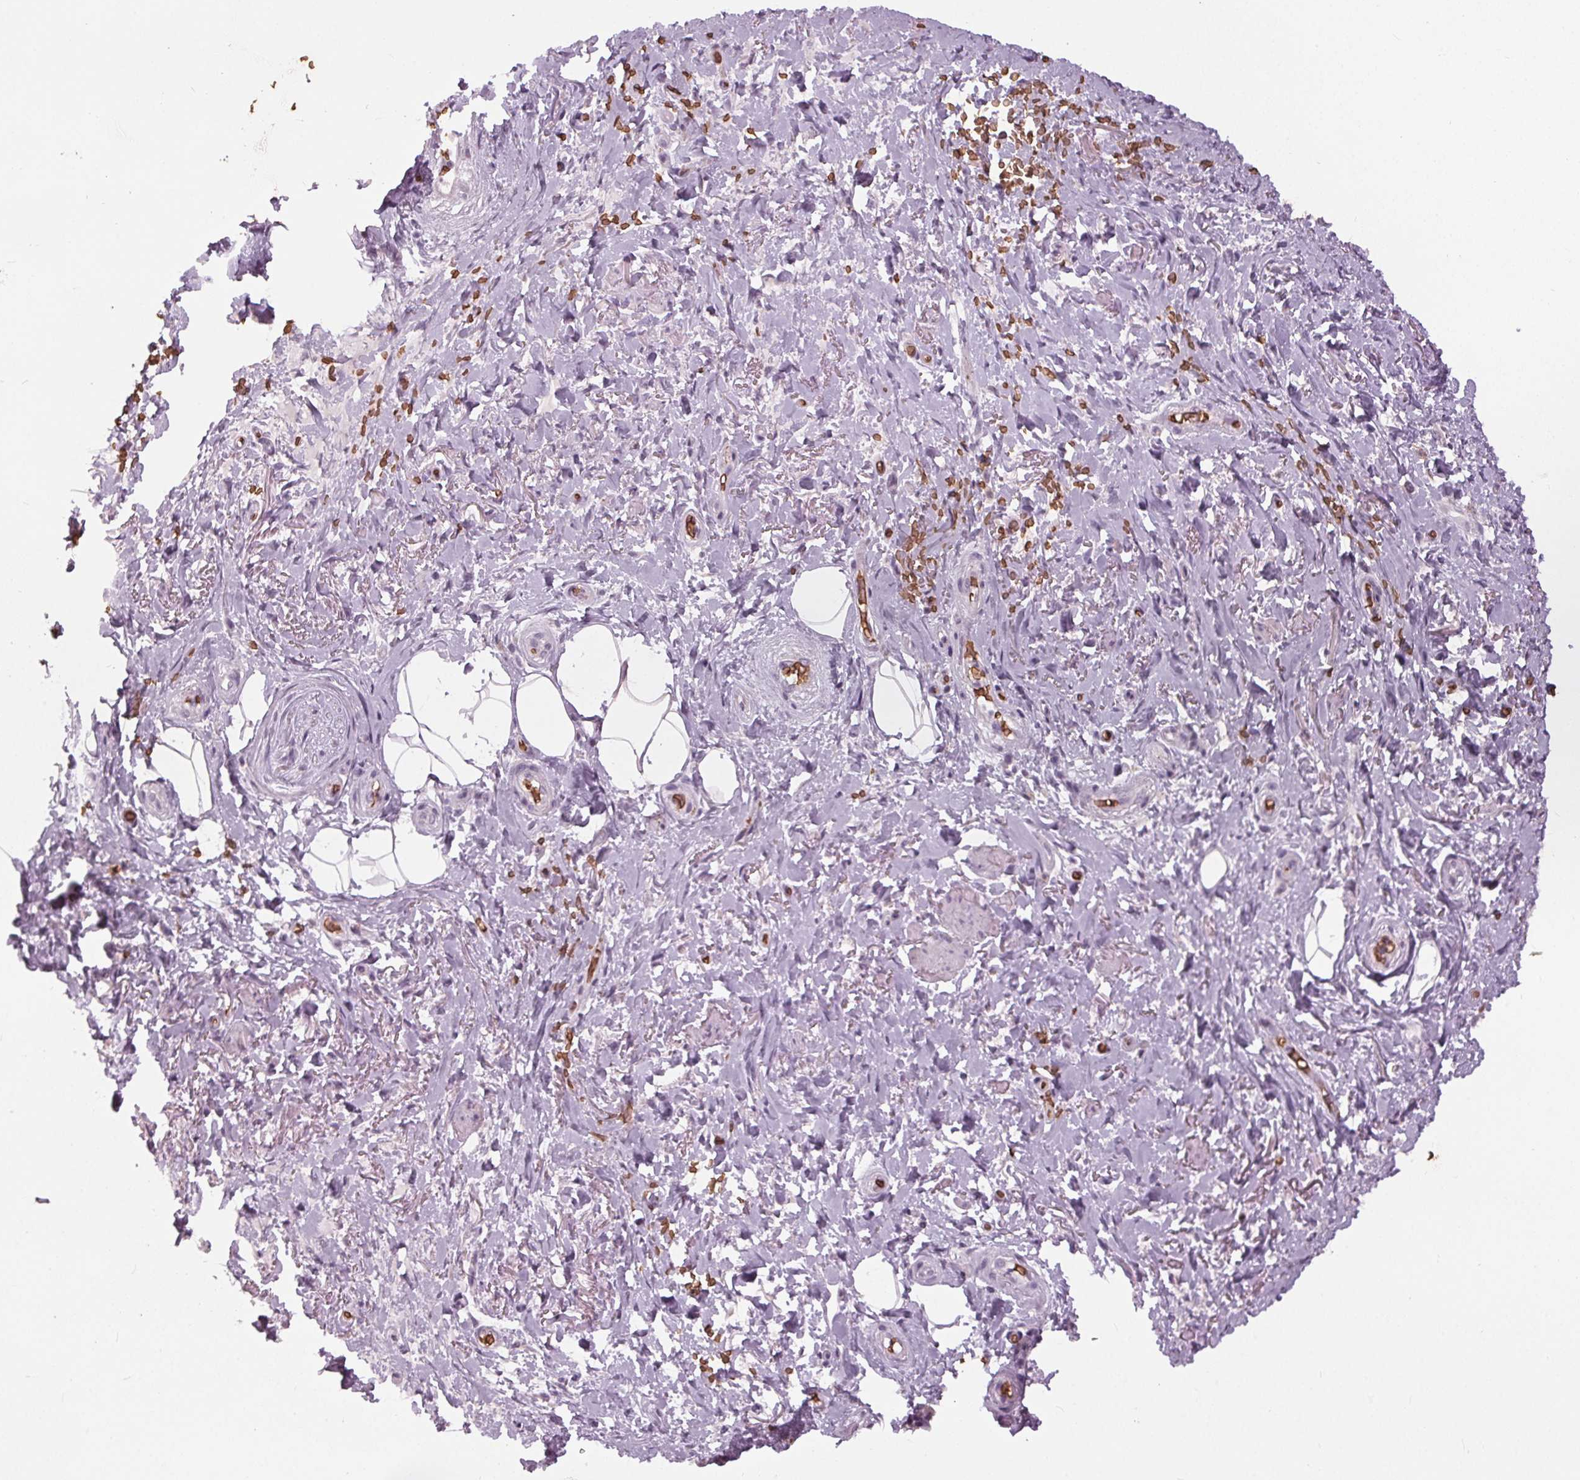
{"staining": {"intensity": "negative", "quantity": "none", "location": "none"}, "tissue": "adipose tissue", "cell_type": "Adipocytes", "image_type": "normal", "snomed": [{"axis": "morphology", "description": "Normal tissue, NOS"}, {"axis": "topography", "description": "Anal"}, {"axis": "topography", "description": "Peripheral nerve tissue"}], "caption": "Immunohistochemistry photomicrograph of normal adipose tissue stained for a protein (brown), which displays no positivity in adipocytes.", "gene": "SLC4A1", "patient": {"sex": "male", "age": 53}}